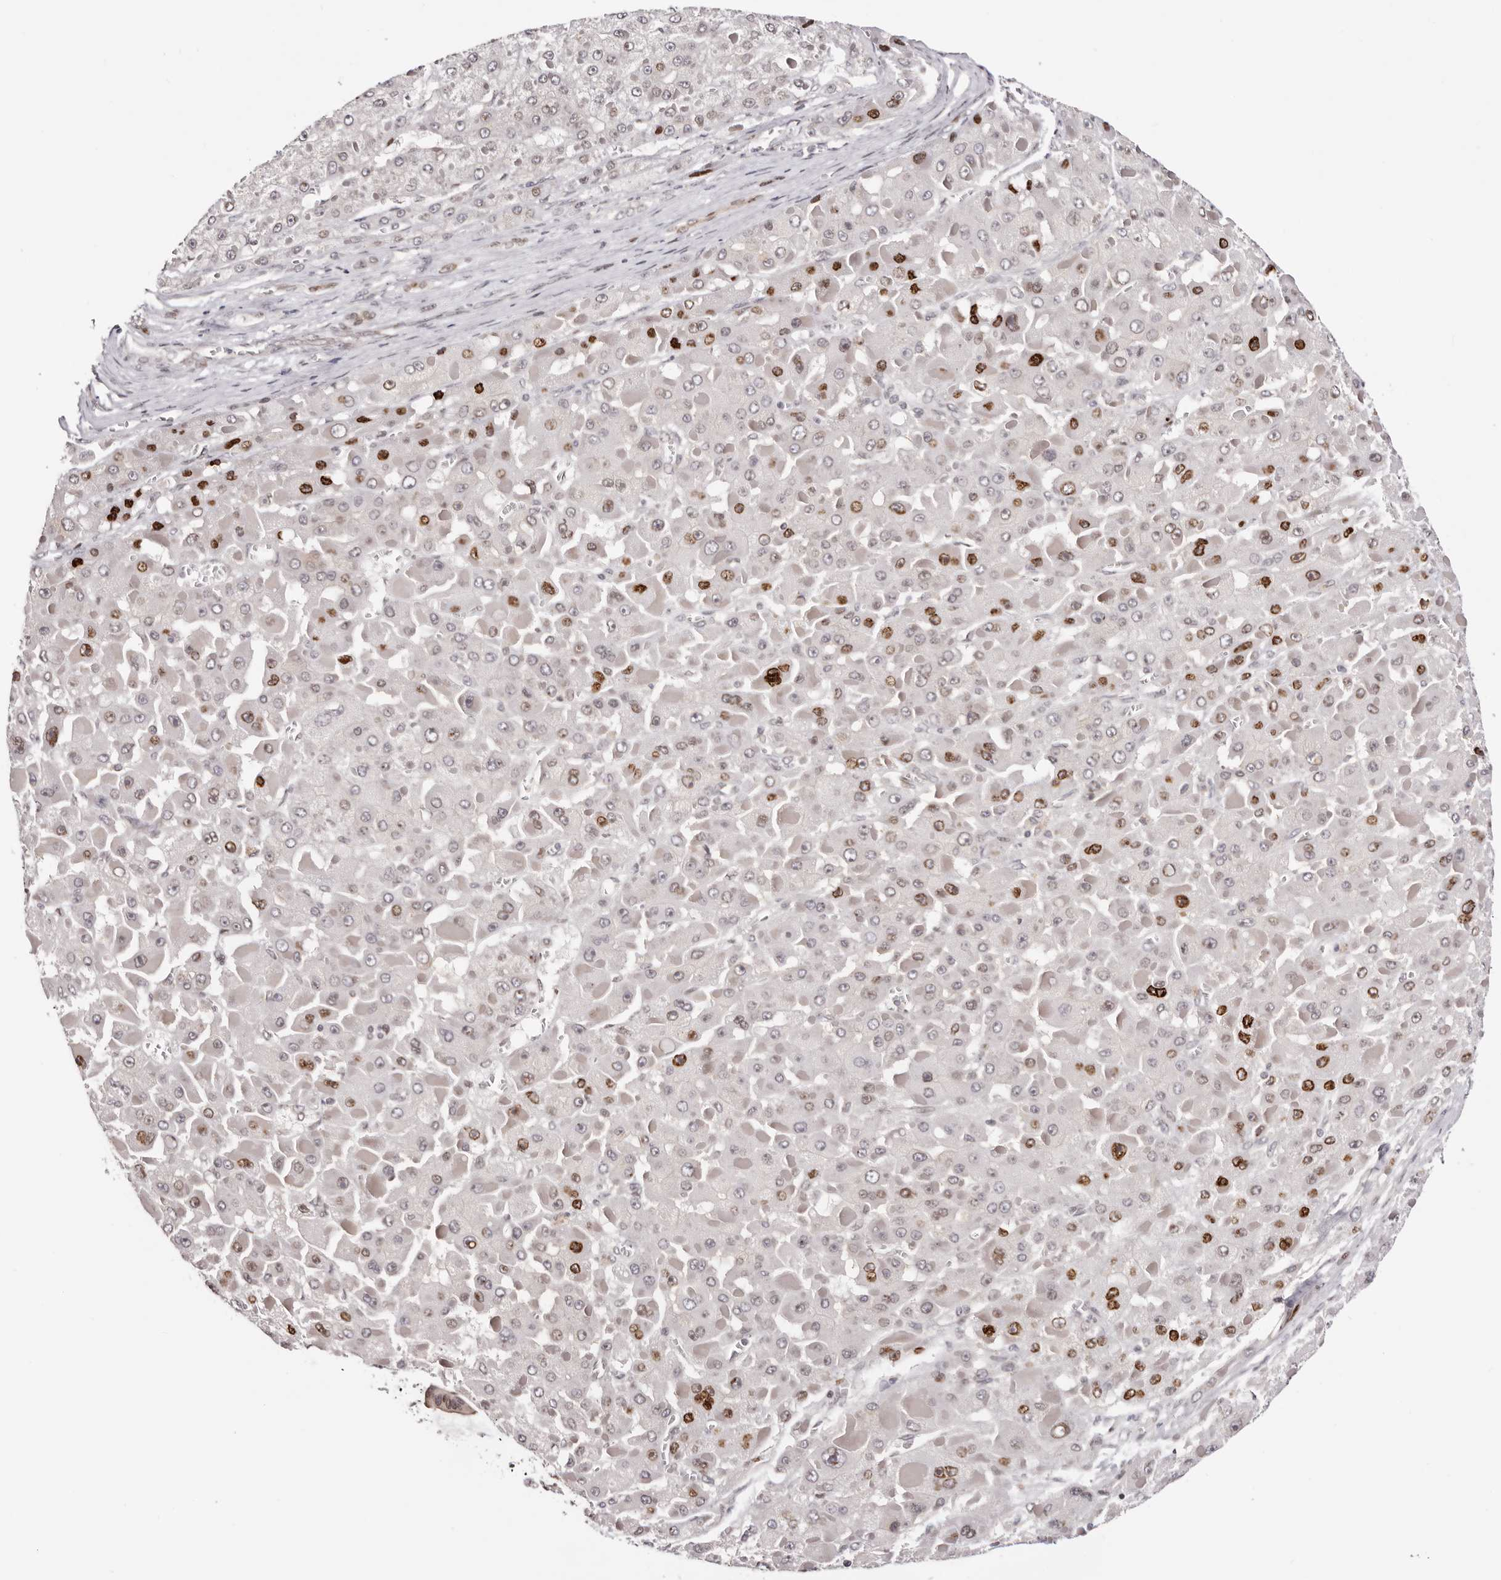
{"staining": {"intensity": "strong", "quantity": "<25%", "location": "nuclear"}, "tissue": "liver cancer", "cell_type": "Tumor cells", "image_type": "cancer", "snomed": [{"axis": "morphology", "description": "Carcinoma, Hepatocellular, NOS"}, {"axis": "topography", "description": "Liver"}], "caption": "Immunohistochemistry (IHC) image of neoplastic tissue: human liver cancer (hepatocellular carcinoma) stained using IHC displays medium levels of strong protein expression localized specifically in the nuclear of tumor cells, appearing as a nuclear brown color.", "gene": "NUP153", "patient": {"sex": "female", "age": 73}}